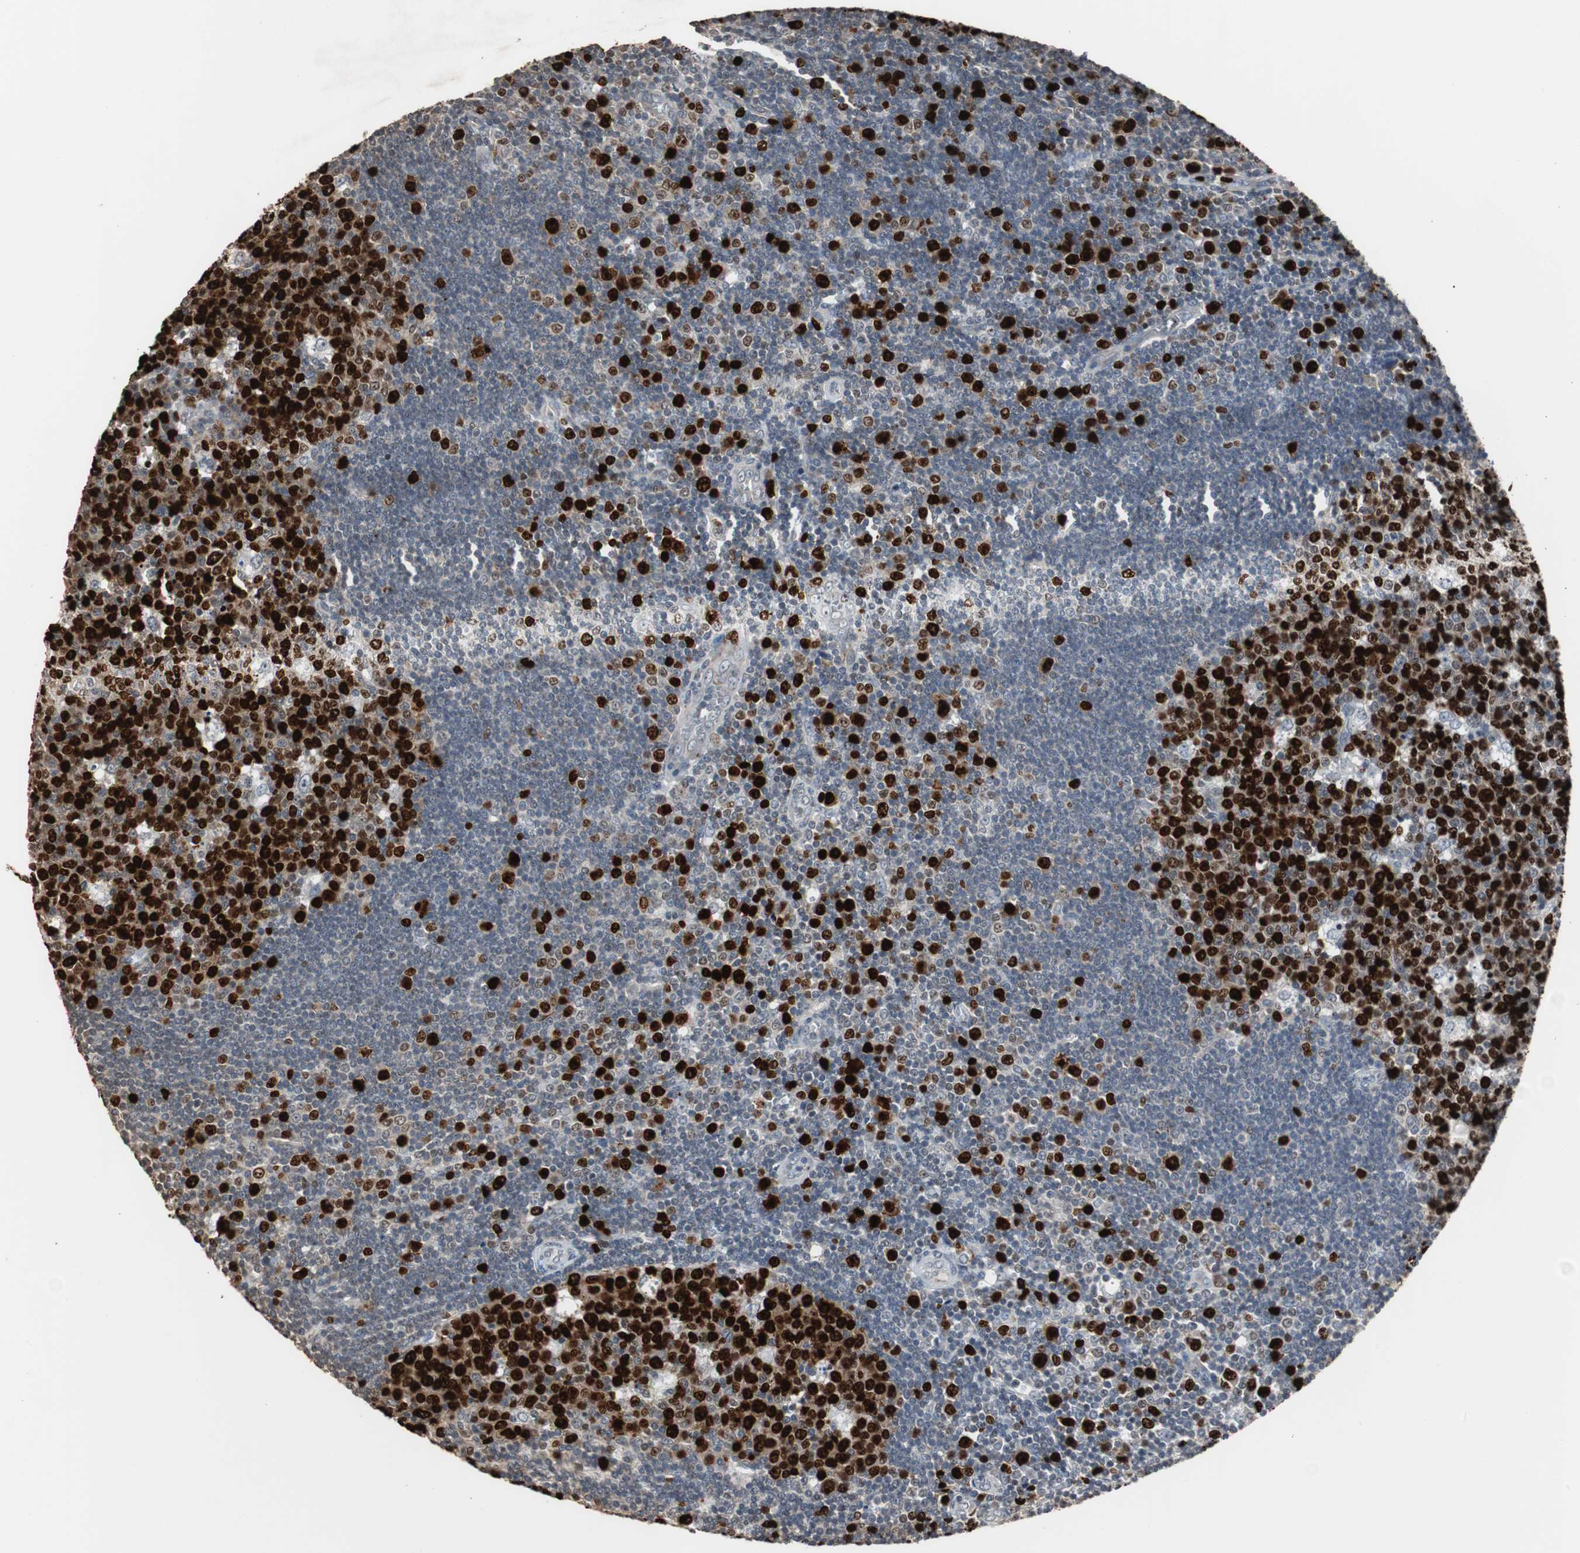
{"staining": {"intensity": "strong", "quantity": ">75%", "location": "nuclear"}, "tissue": "lymph node", "cell_type": "Germinal center cells", "image_type": "normal", "snomed": [{"axis": "morphology", "description": "Normal tissue, NOS"}, {"axis": "topography", "description": "Lymph node"}, {"axis": "topography", "description": "Salivary gland"}], "caption": "Brown immunohistochemical staining in unremarkable lymph node reveals strong nuclear staining in approximately >75% of germinal center cells. The staining was performed using DAB (3,3'-diaminobenzidine) to visualize the protein expression in brown, while the nuclei were stained in blue with hematoxylin (Magnification: 20x).", "gene": "TOP2A", "patient": {"sex": "male", "age": 8}}